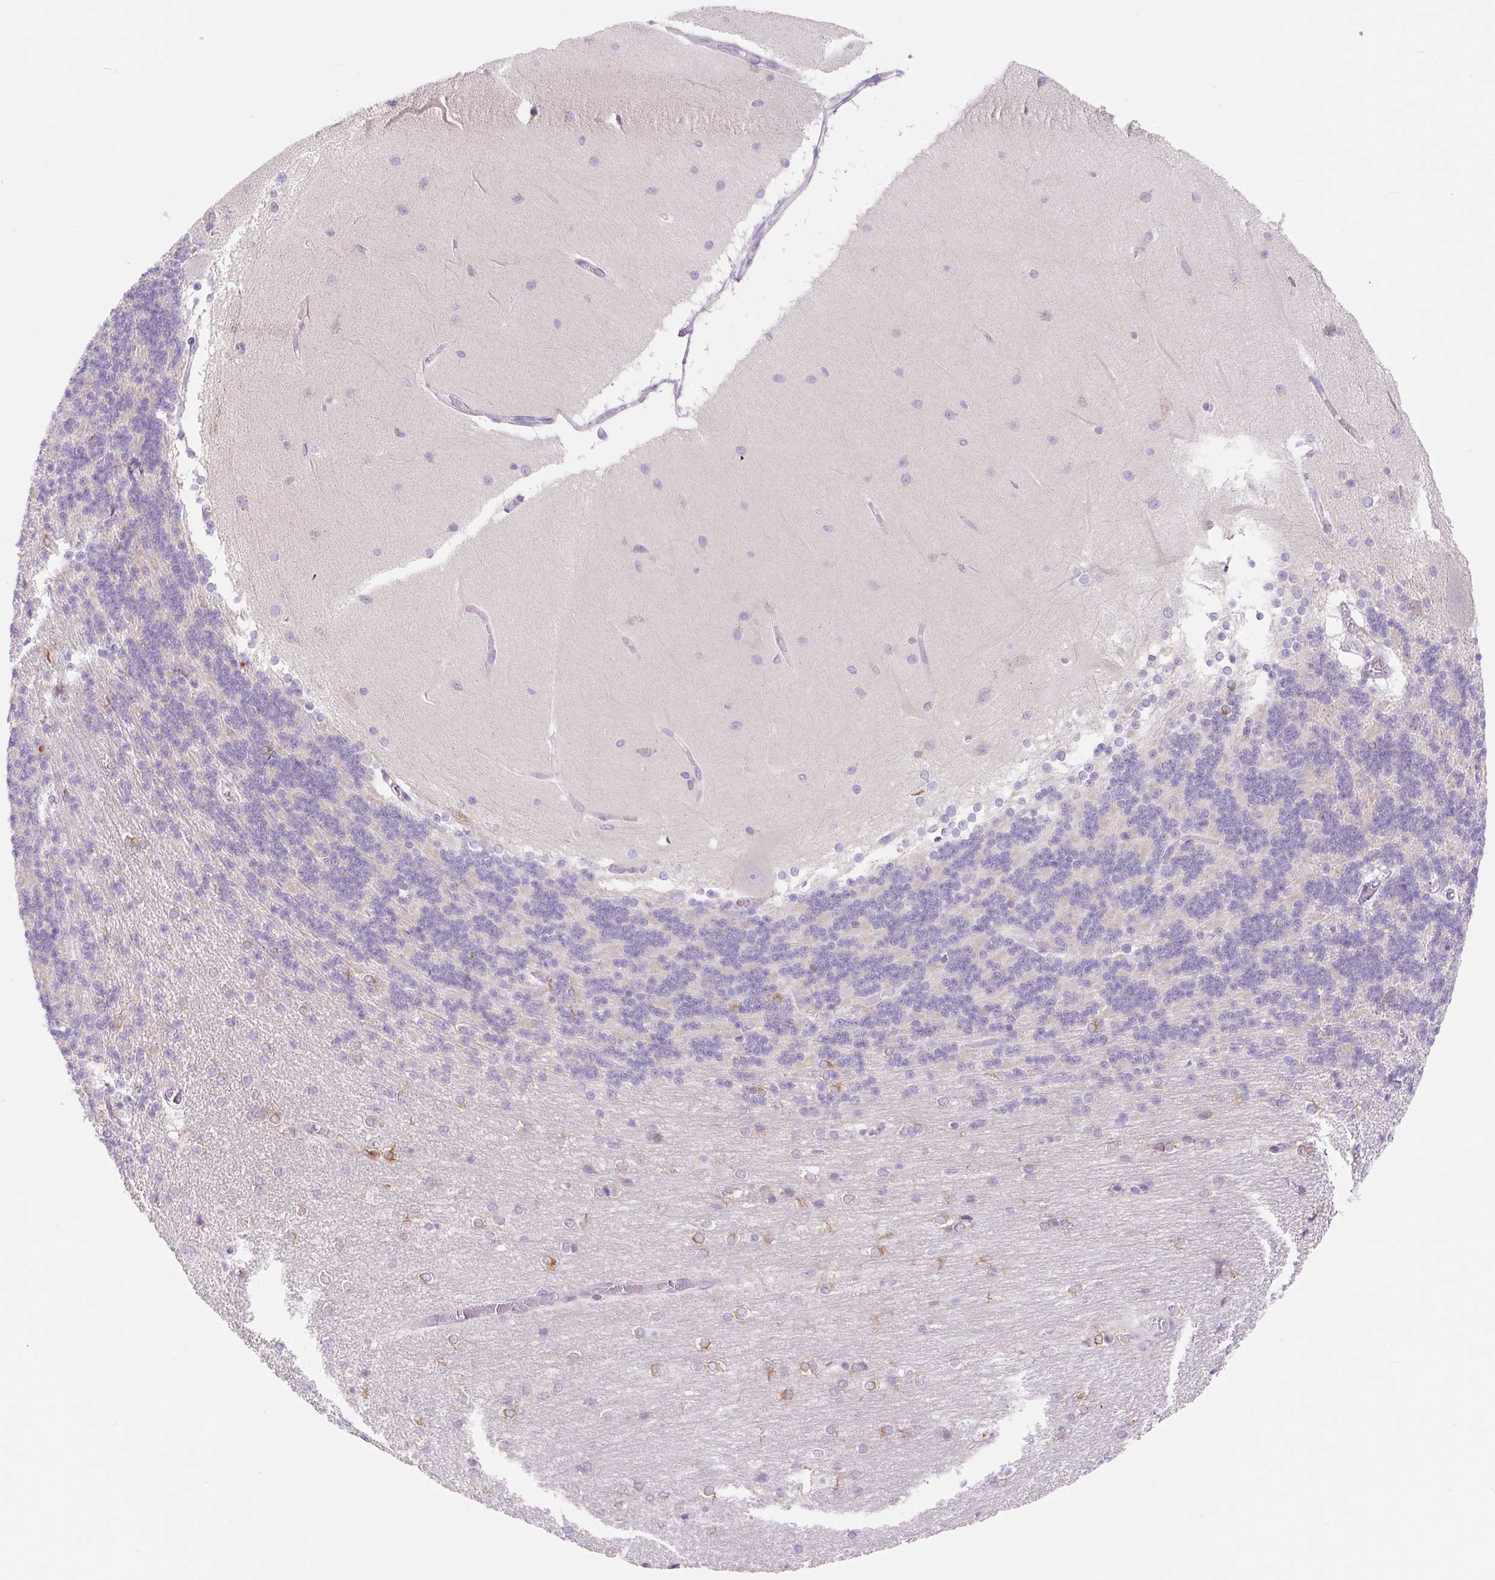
{"staining": {"intensity": "negative", "quantity": "none", "location": "none"}, "tissue": "cerebellum", "cell_type": "Cells in granular layer", "image_type": "normal", "snomed": [{"axis": "morphology", "description": "Normal tissue, NOS"}, {"axis": "topography", "description": "Cerebellum"}], "caption": "This micrograph is of benign cerebellum stained with IHC to label a protein in brown with the nuclei are counter-stained blue. There is no expression in cells in granular layer.", "gene": "FOCAD", "patient": {"sex": "female", "age": 54}}